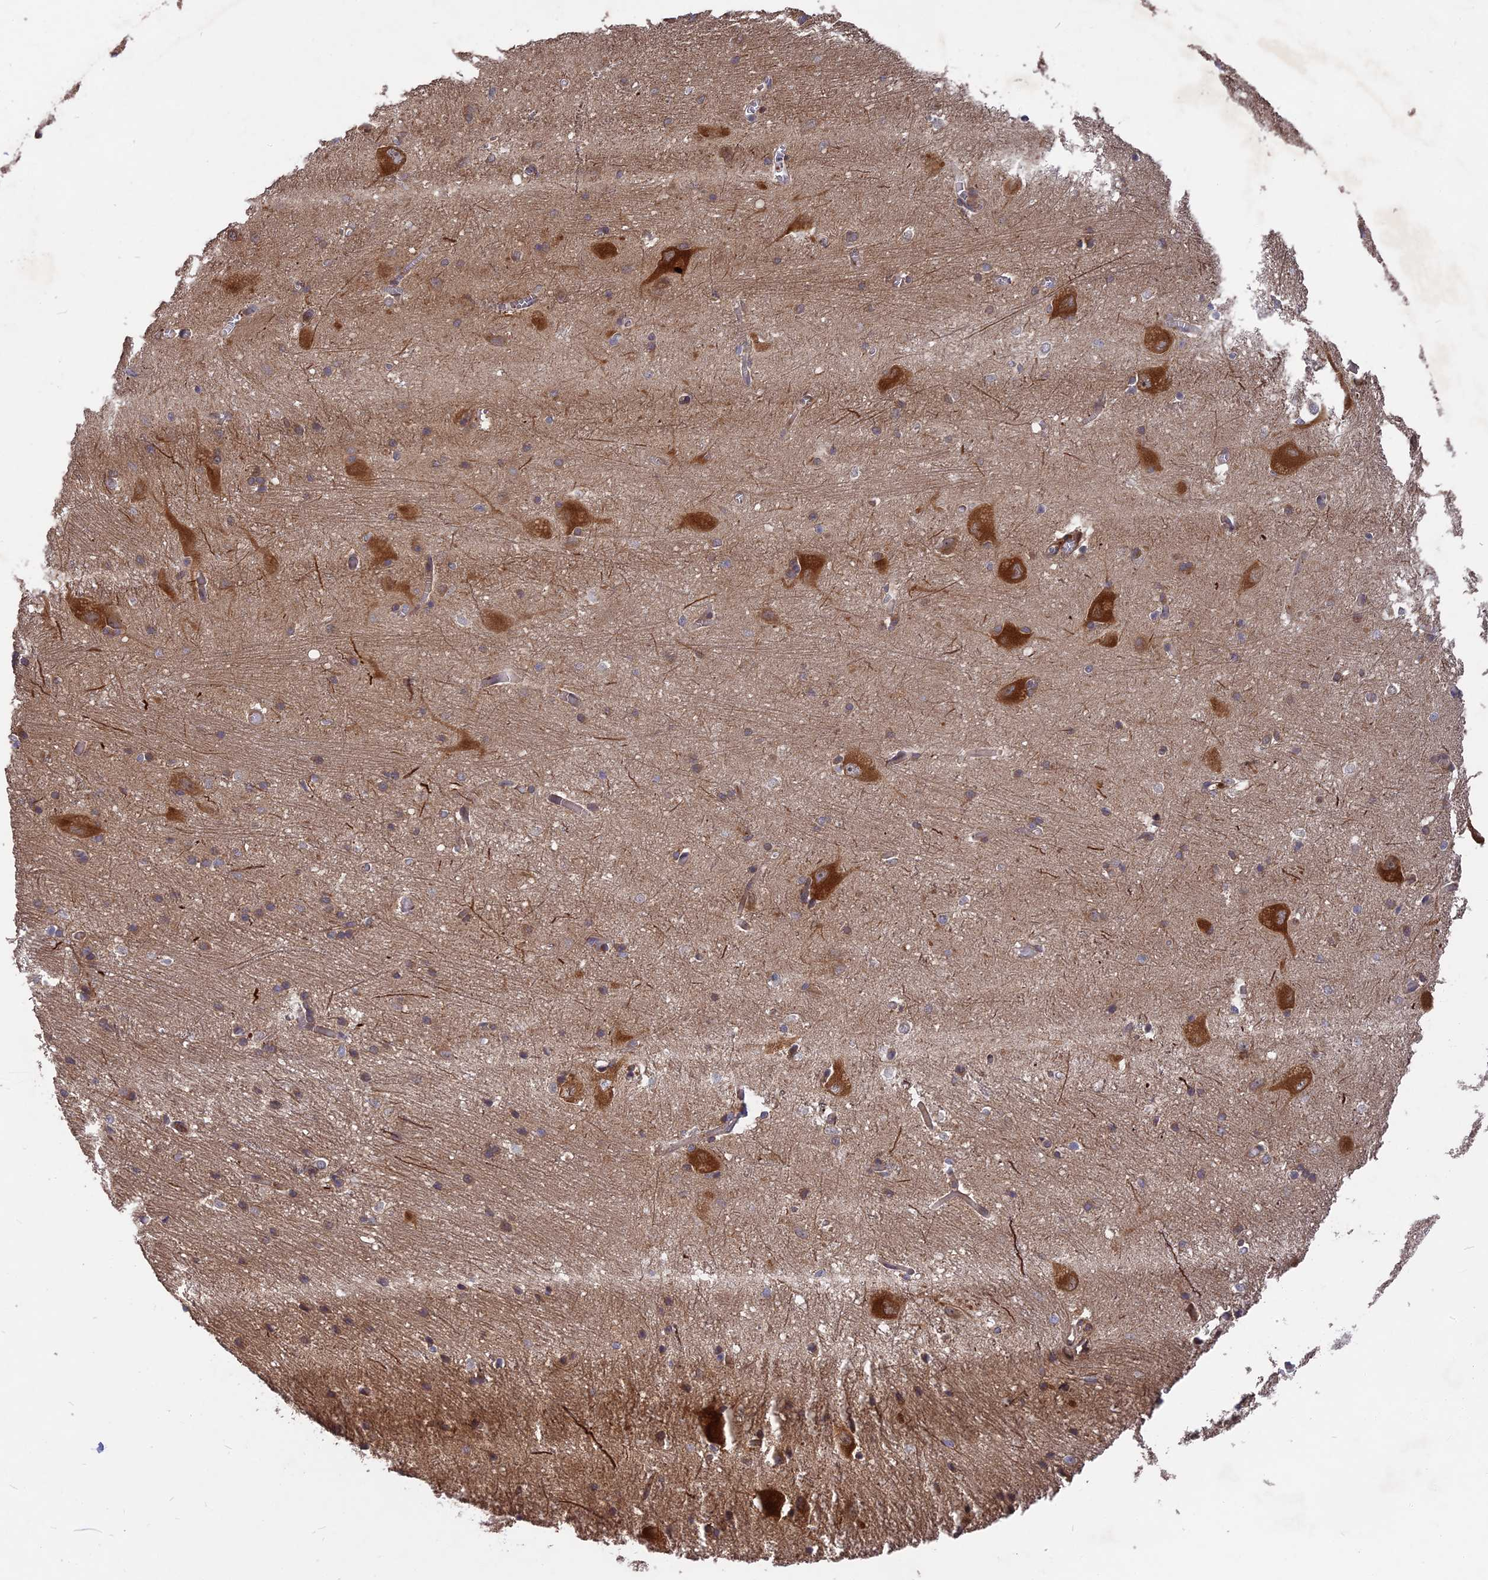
{"staining": {"intensity": "moderate", "quantity": "<25%", "location": "cytoplasmic/membranous"}, "tissue": "caudate", "cell_type": "Glial cells", "image_type": "normal", "snomed": [{"axis": "morphology", "description": "Normal tissue, NOS"}, {"axis": "topography", "description": "Lateral ventricle wall"}], "caption": "Caudate stained with a protein marker demonstrates moderate staining in glial cells.", "gene": "TMUB2", "patient": {"sex": "male", "age": 37}}